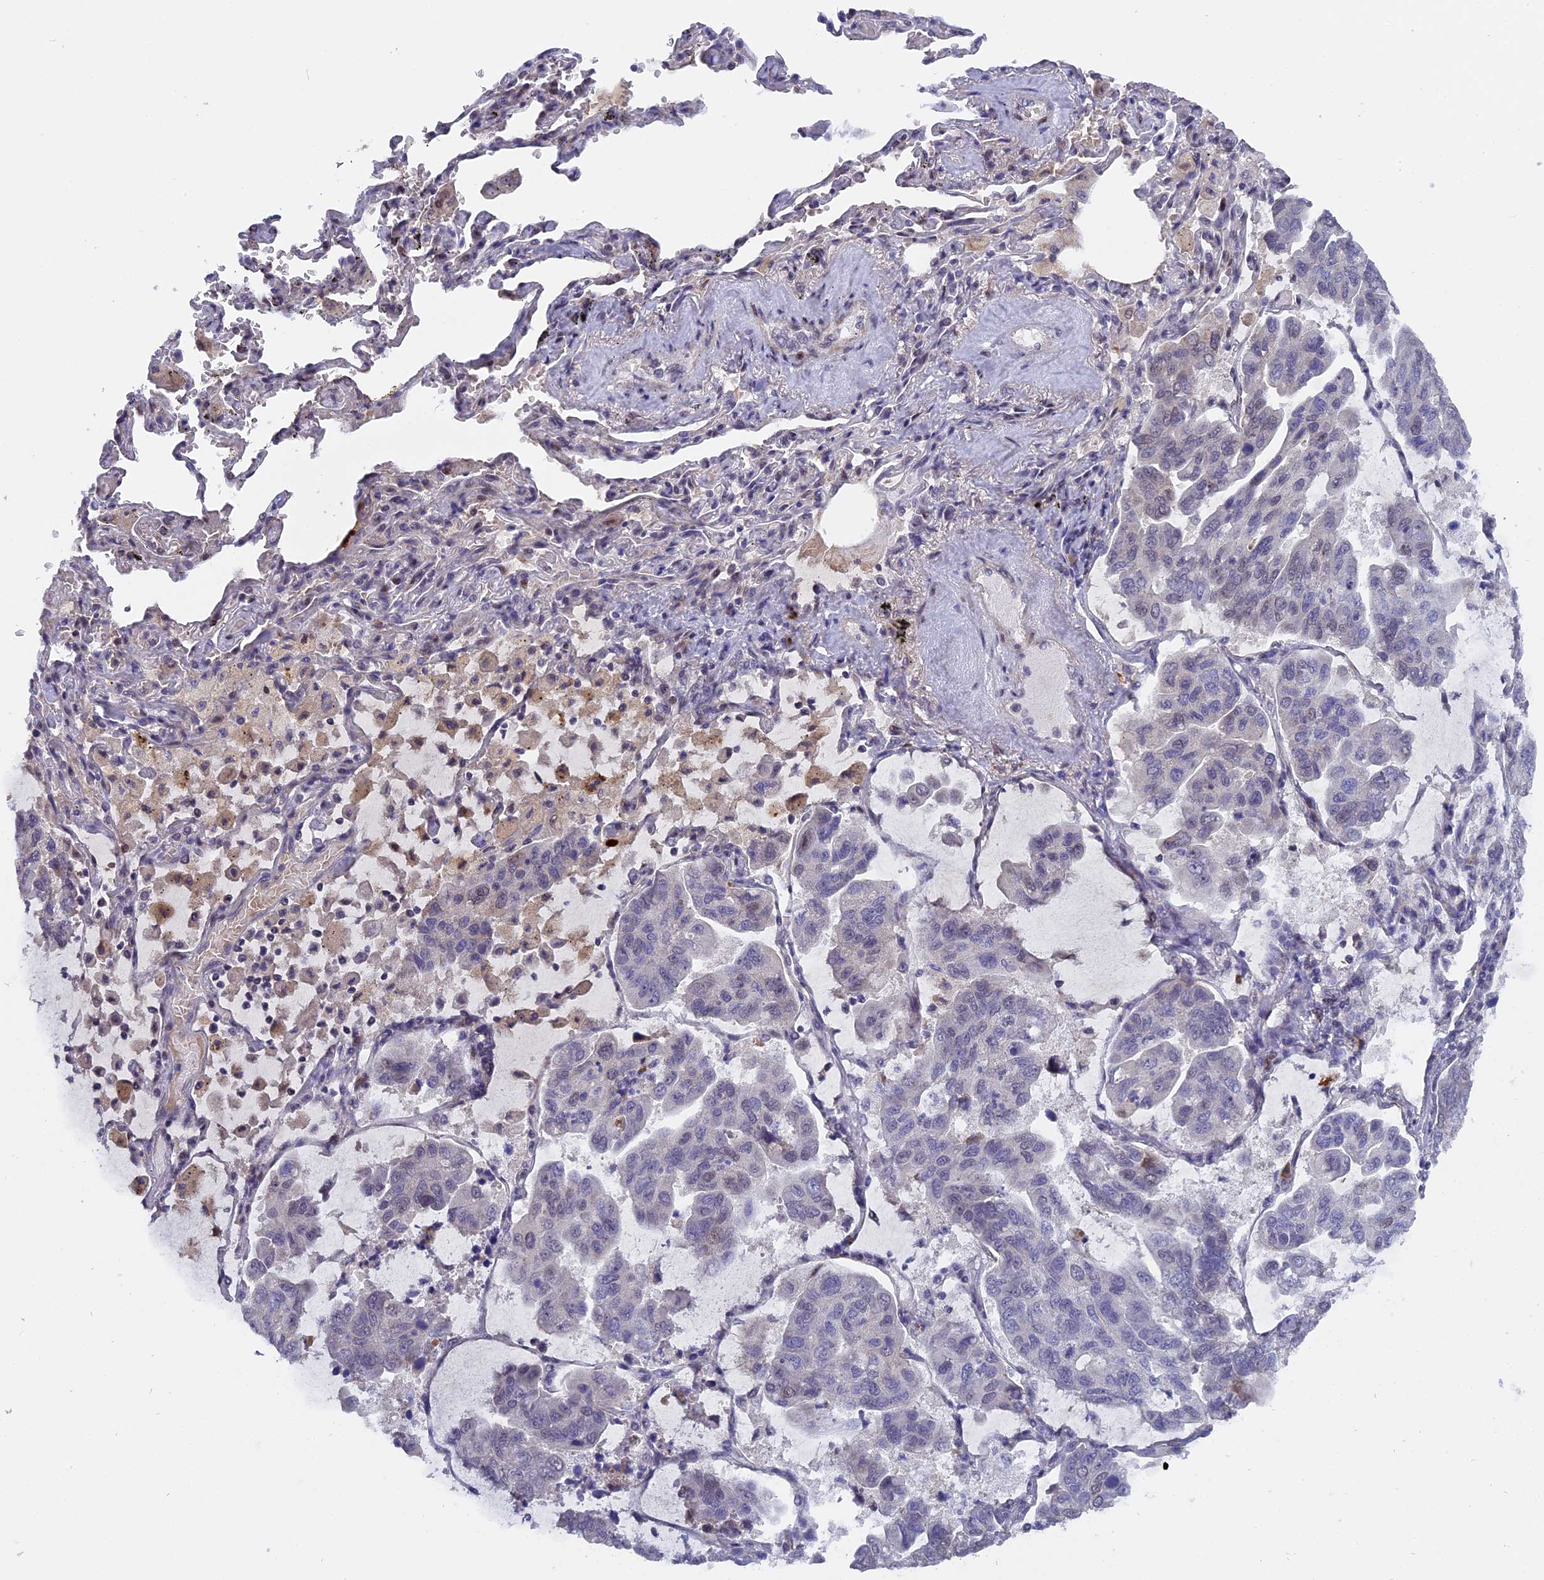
{"staining": {"intensity": "weak", "quantity": "<25%", "location": "nuclear"}, "tissue": "lung cancer", "cell_type": "Tumor cells", "image_type": "cancer", "snomed": [{"axis": "morphology", "description": "Adenocarcinoma, NOS"}, {"axis": "topography", "description": "Lung"}], "caption": "This is an immunohistochemistry (IHC) photomicrograph of human lung cancer. There is no staining in tumor cells.", "gene": "PYGO1", "patient": {"sex": "male", "age": 64}}